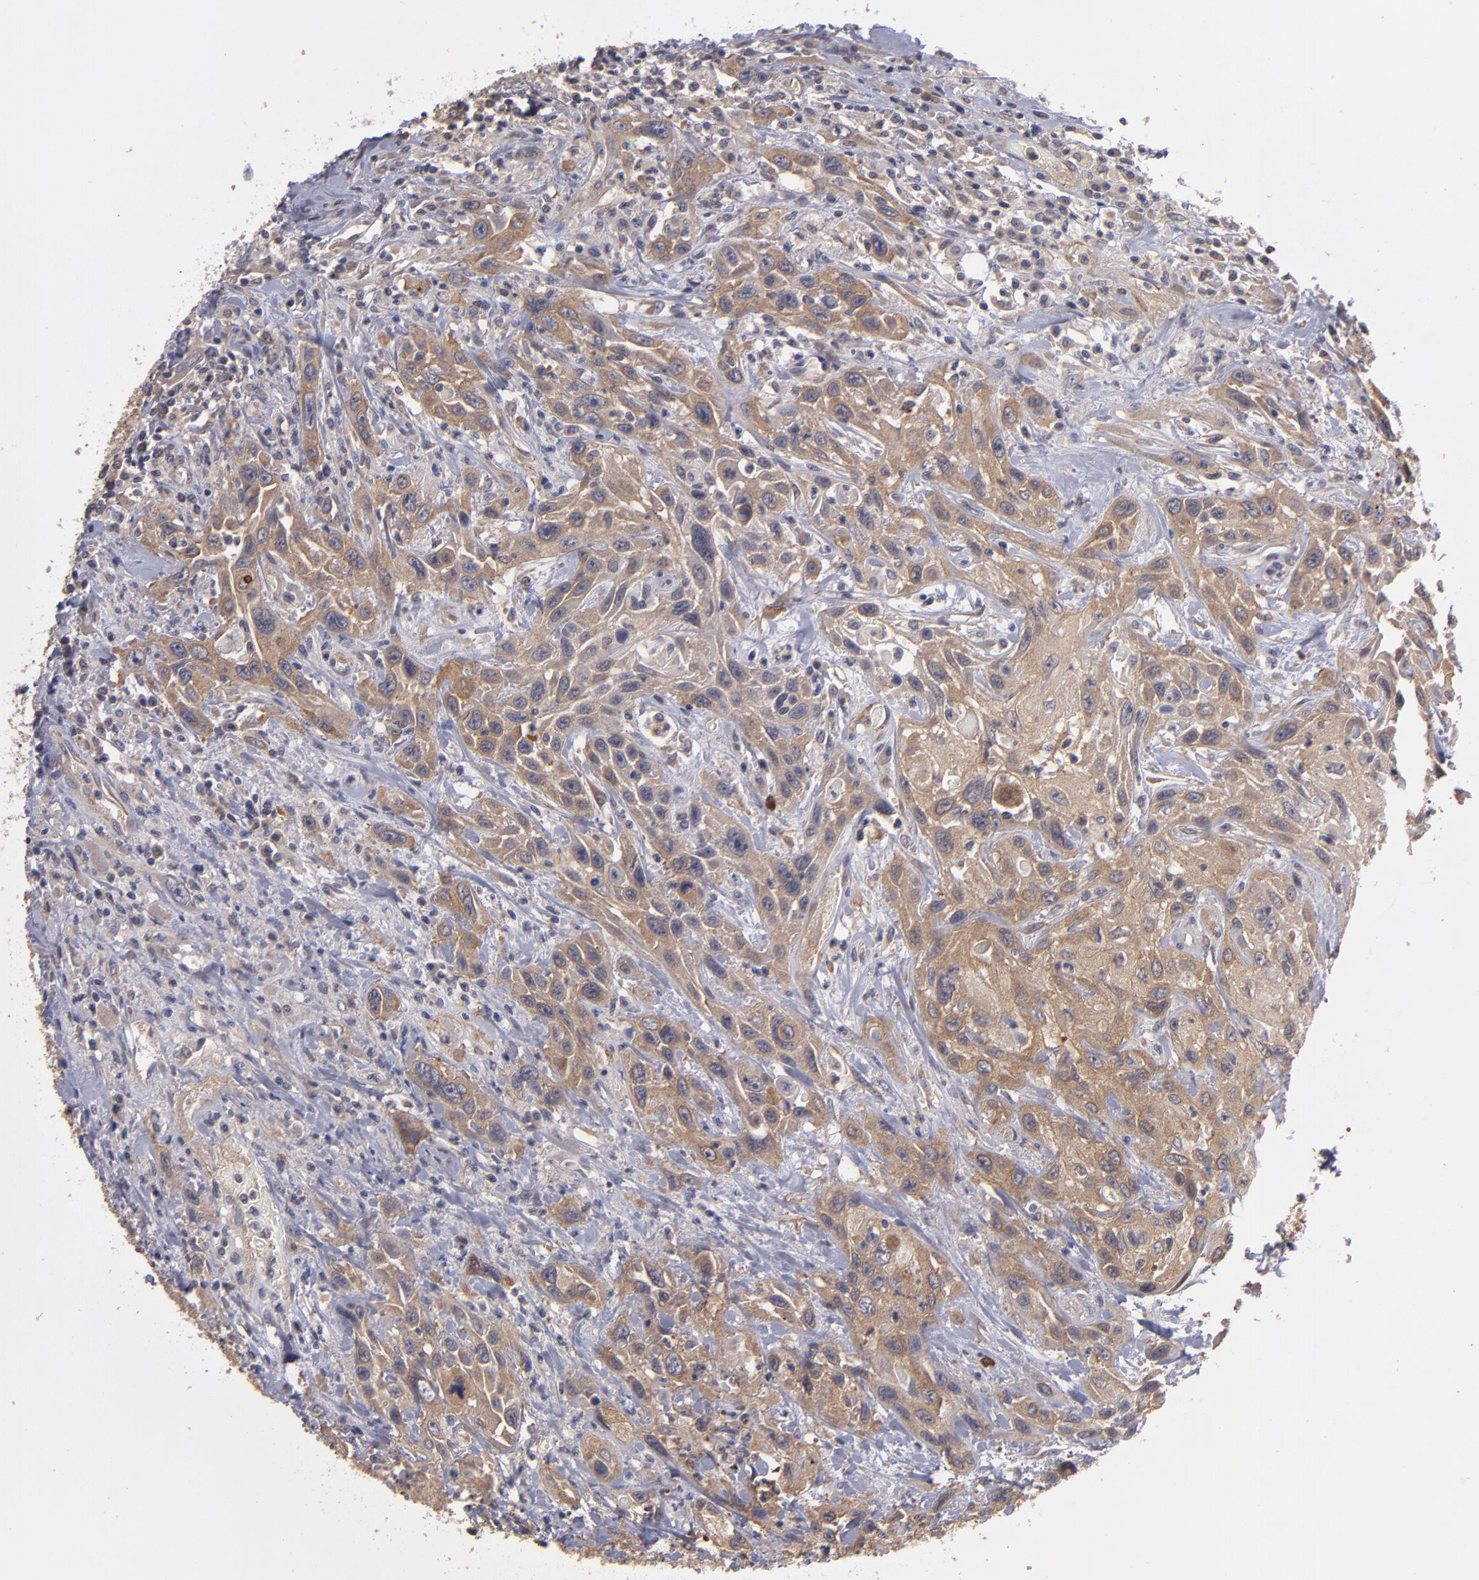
{"staining": {"intensity": "moderate", "quantity": ">75%", "location": "cytoplasmic/membranous"}, "tissue": "urothelial cancer", "cell_type": "Tumor cells", "image_type": "cancer", "snomed": [{"axis": "morphology", "description": "Urothelial carcinoma, High grade"}, {"axis": "topography", "description": "Urinary bladder"}], "caption": "High-grade urothelial carcinoma stained for a protein (brown) reveals moderate cytoplasmic/membranous positive staining in approximately >75% of tumor cells.", "gene": "CTSO", "patient": {"sex": "female", "age": 84}}